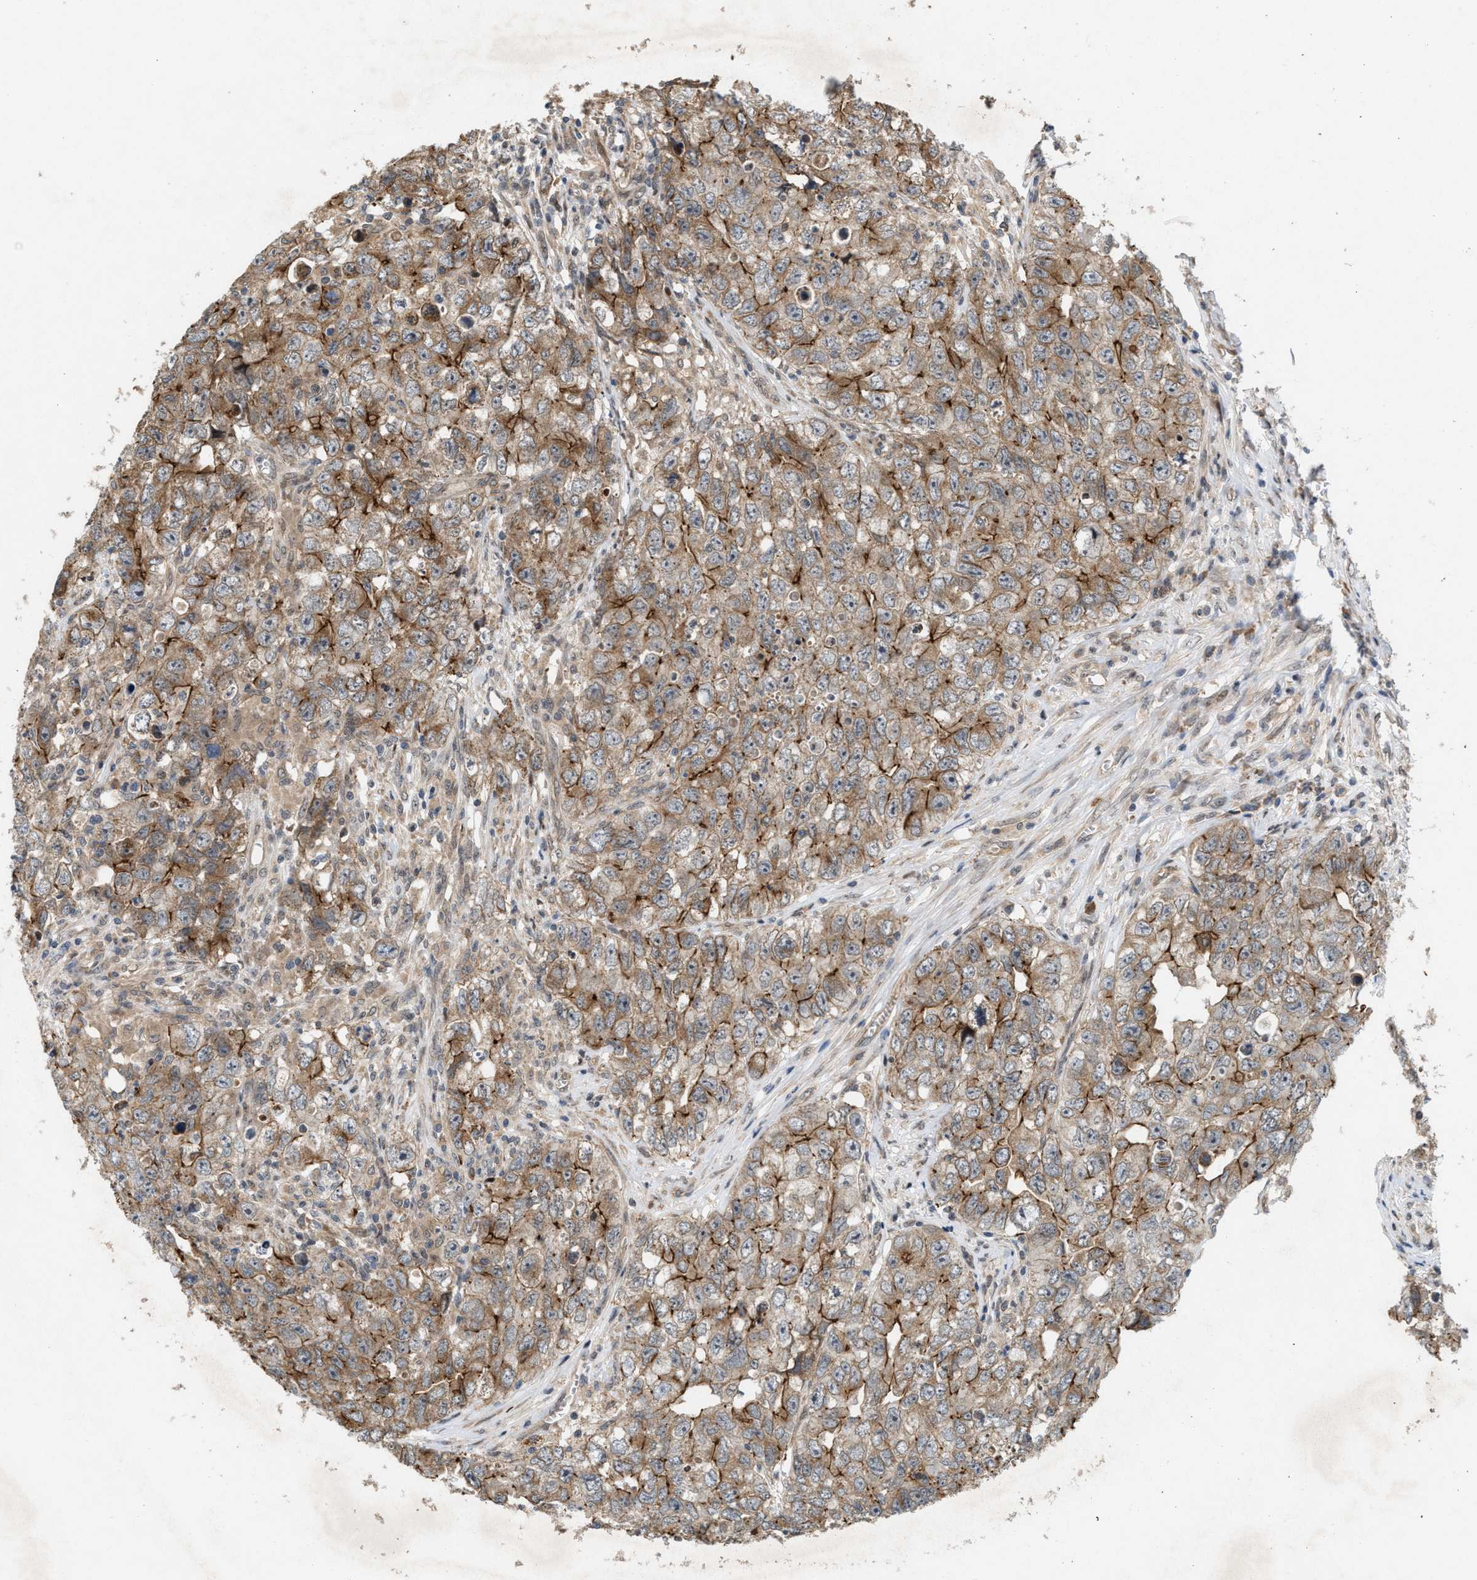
{"staining": {"intensity": "weak", "quantity": ">75%", "location": "cytoplasmic/membranous"}, "tissue": "testis cancer", "cell_type": "Tumor cells", "image_type": "cancer", "snomed": [{"axis": "morphology", "description": "Seminoma, NOS"}, {"axis": "morphology", "description": "Carcinoma, Embryonal, NOS"}, {"axis": "topography", "description": "Testis"}], "caption": "DAB (3,3'-diaminobenzidine) immunohistochemical staining of human embryonal carcinoma (testis) exhibits weak cytoplasmic/membranous protein positivity in about >75% of tumor cells. Immunohistochemistry stains the protein in brown and the nuclei are stained blue.", "gene": "MFSD6", "patient": {"sex": "male", "age": 43}}